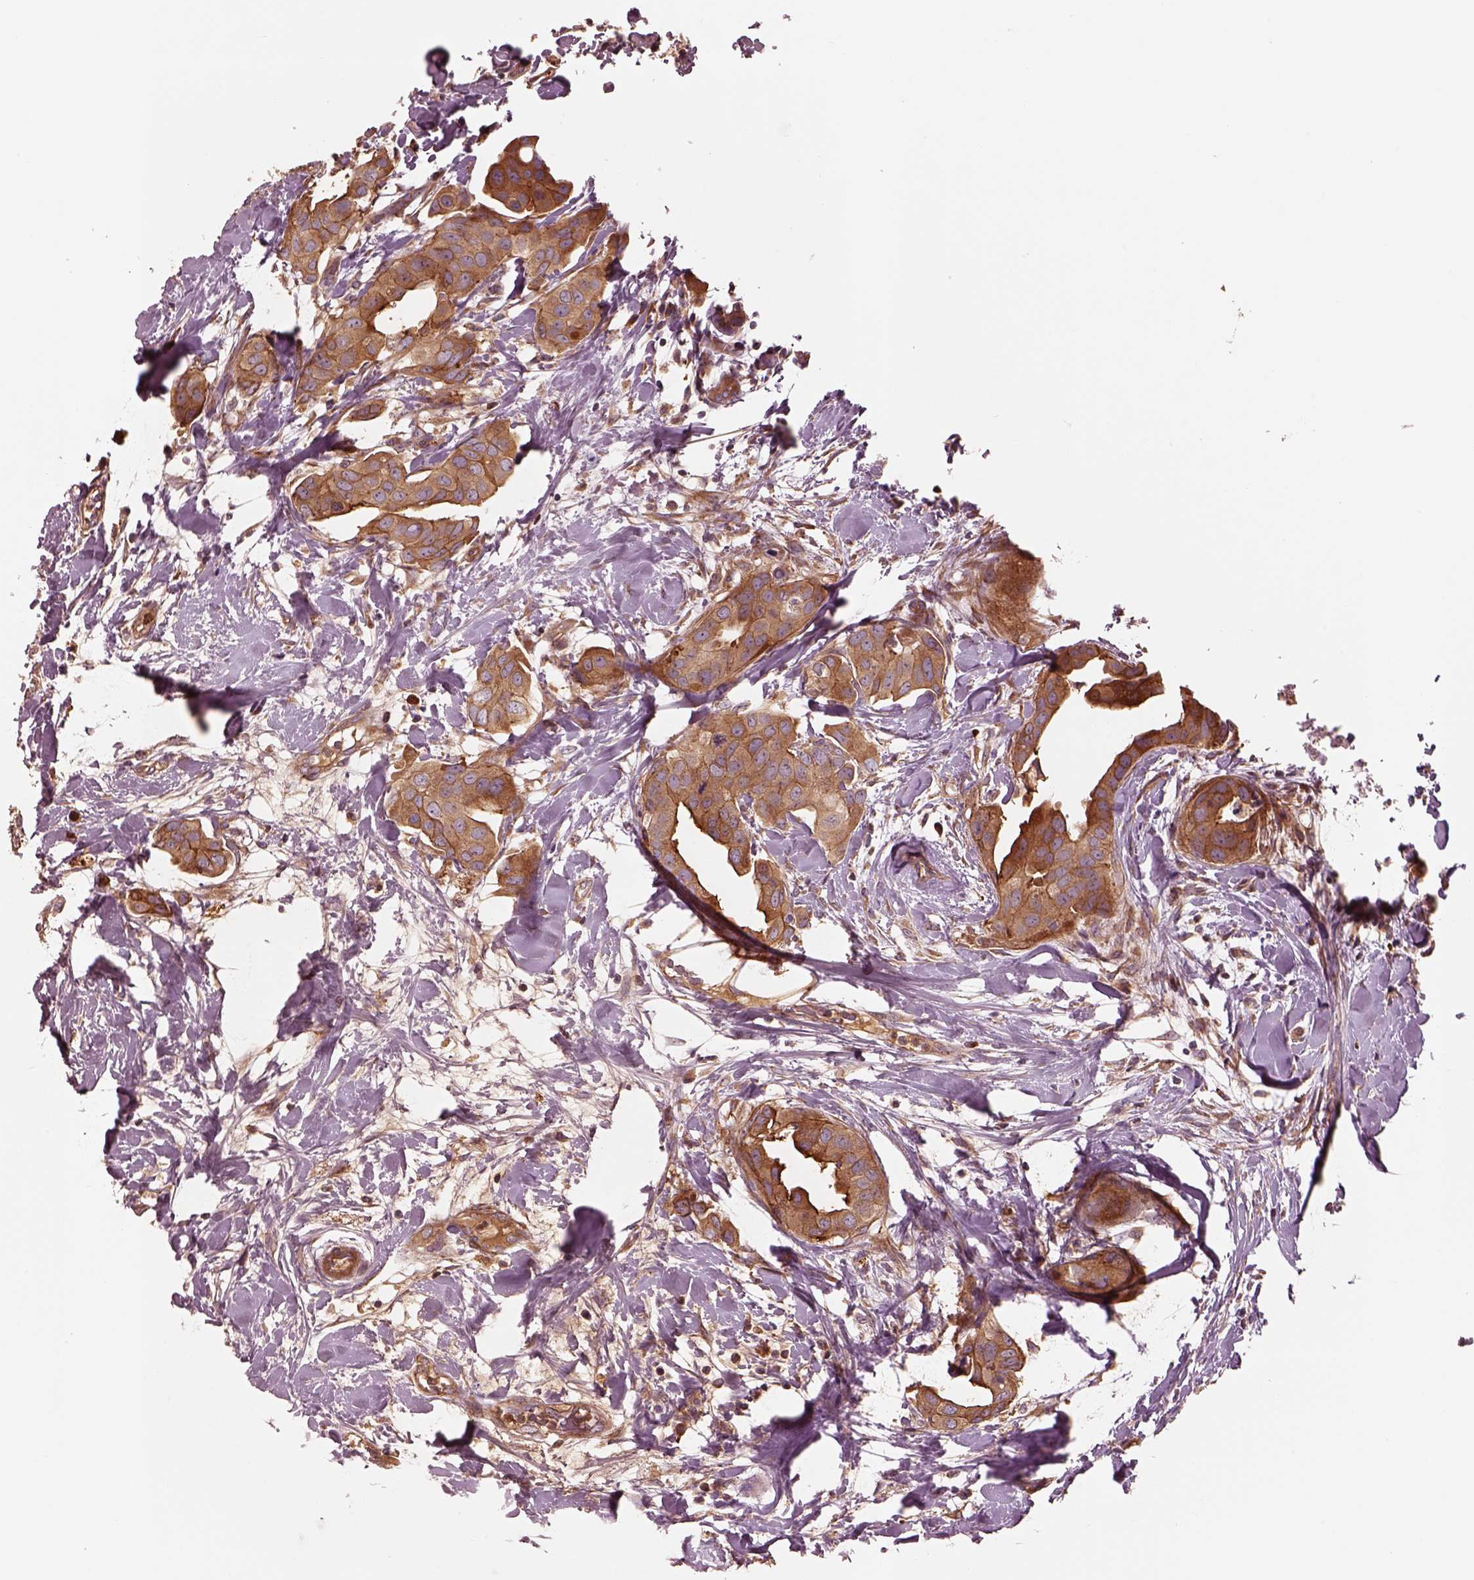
{"staining": {"intensity": "moderate", "quantity": ">75%", "location": "cytoplasmic/membranous"}, "tissue": "breast cancer", "cell_type": "Tumor cells", "image_type": "cancer", "snomed": [{"axis": "morphology", "description": "Normal tissue, NOS"}, {"axis": "morphology", "description": "Duct carcinoma"}, {"axis": "topography", "description": "Breast"}], "caption": "Protein staining of breast infiltrating ductal carcinoma tissue shows moderate cytoplasmic/membranous staining in approximately >75% of tumor cells.", "gene": "ASCC2", "patient": {"sex": "female", "age": 40}}